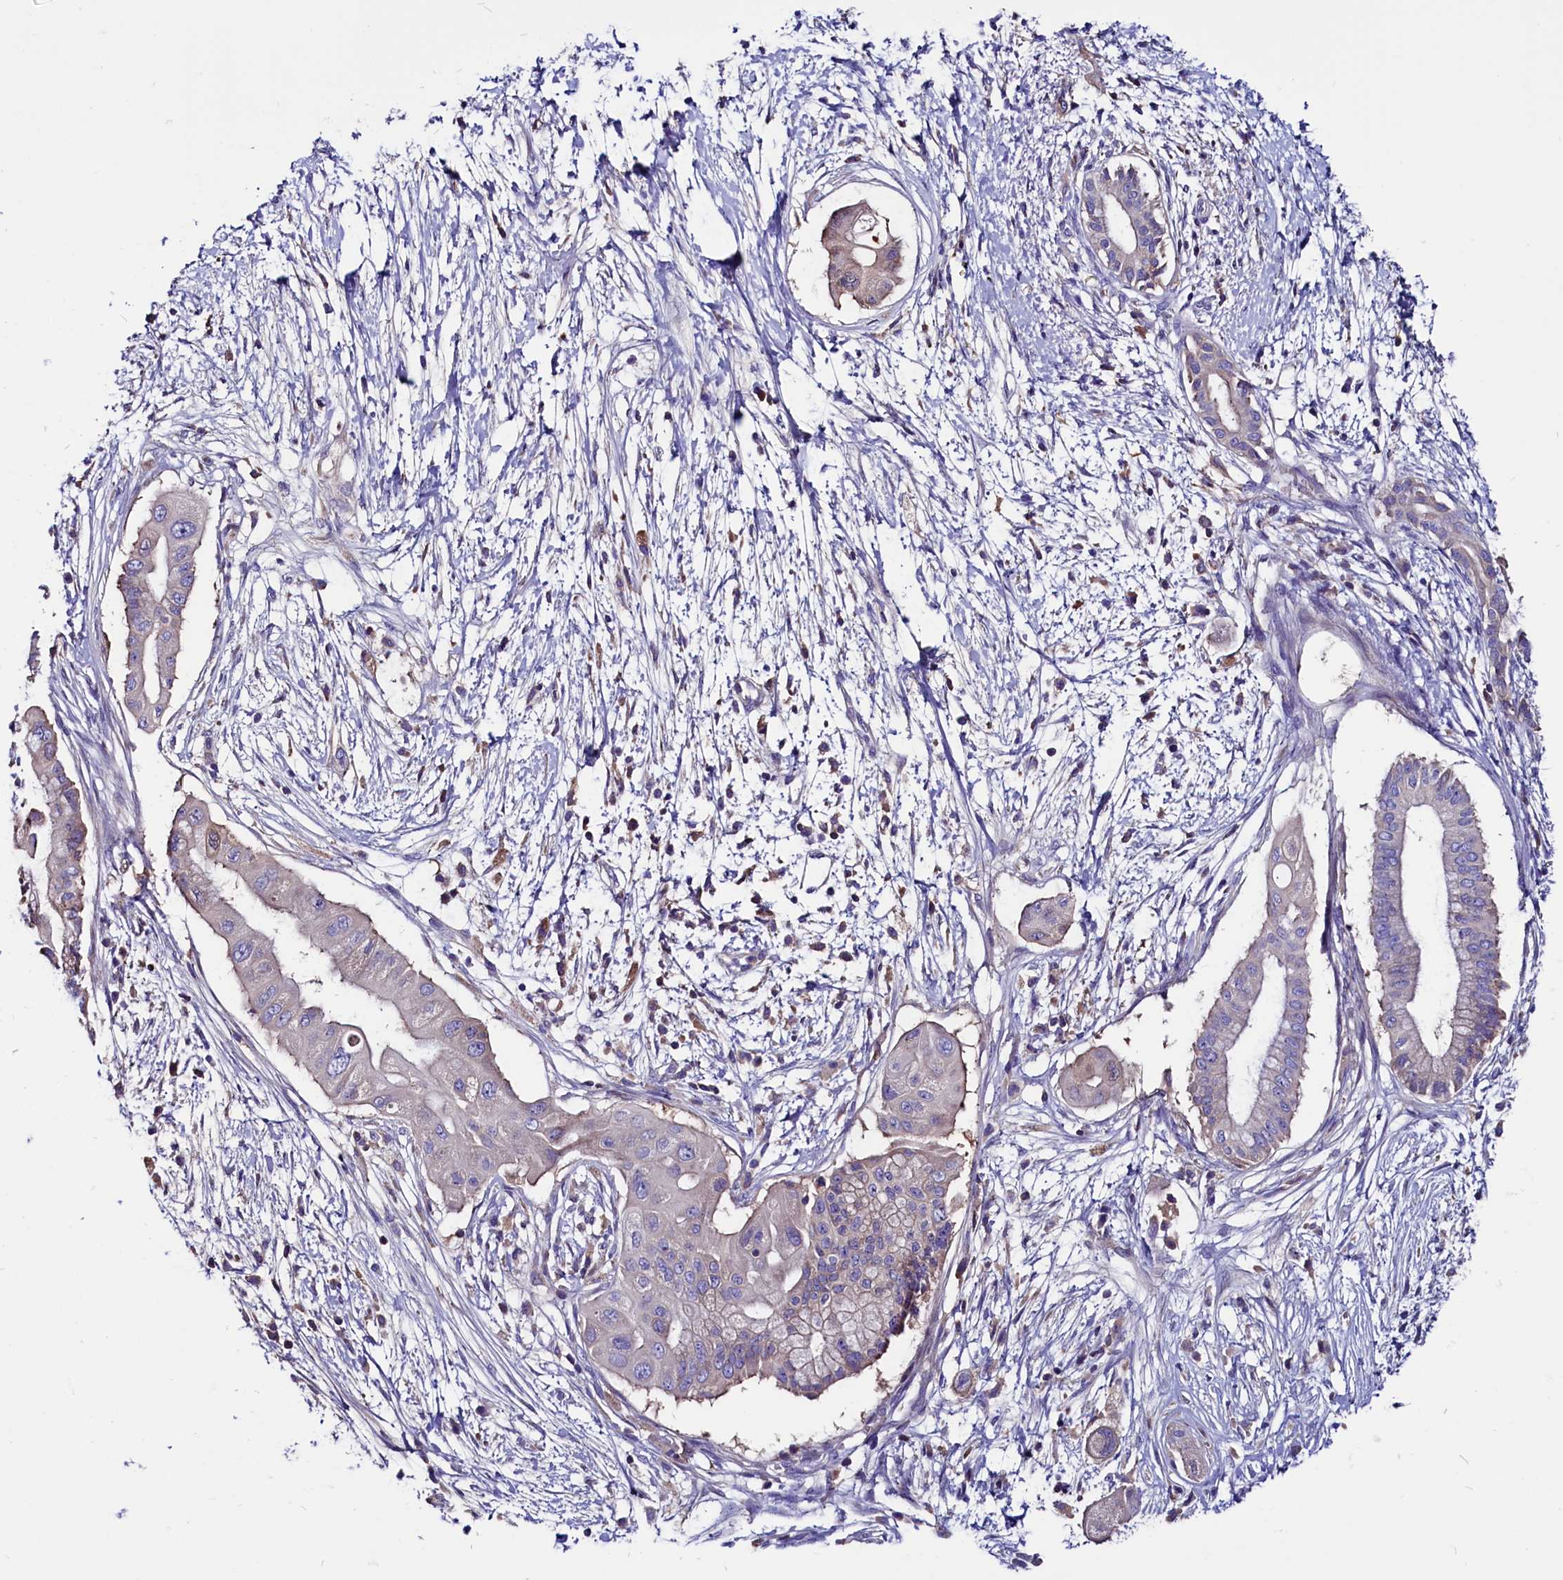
{"staining": {"intensity": "negative", "quantity": "none", "location": "none"}, "tissue": "pancreatic cancer", "cell_type": "Tumor cells", "image_type": "cancer", "snomed": [{"axis": "morphology", "description": "Adenocarcinoma, NOS"}, {"axis": "topography", "description": "Pancreas"}], "caption": "Immunohistochemical staining of adenocarcinoma (pancreatic) exhibits no significant staining in tumor cells.", "gene": "CCBE1", "patient": {"sex": "male", "age": 68}}